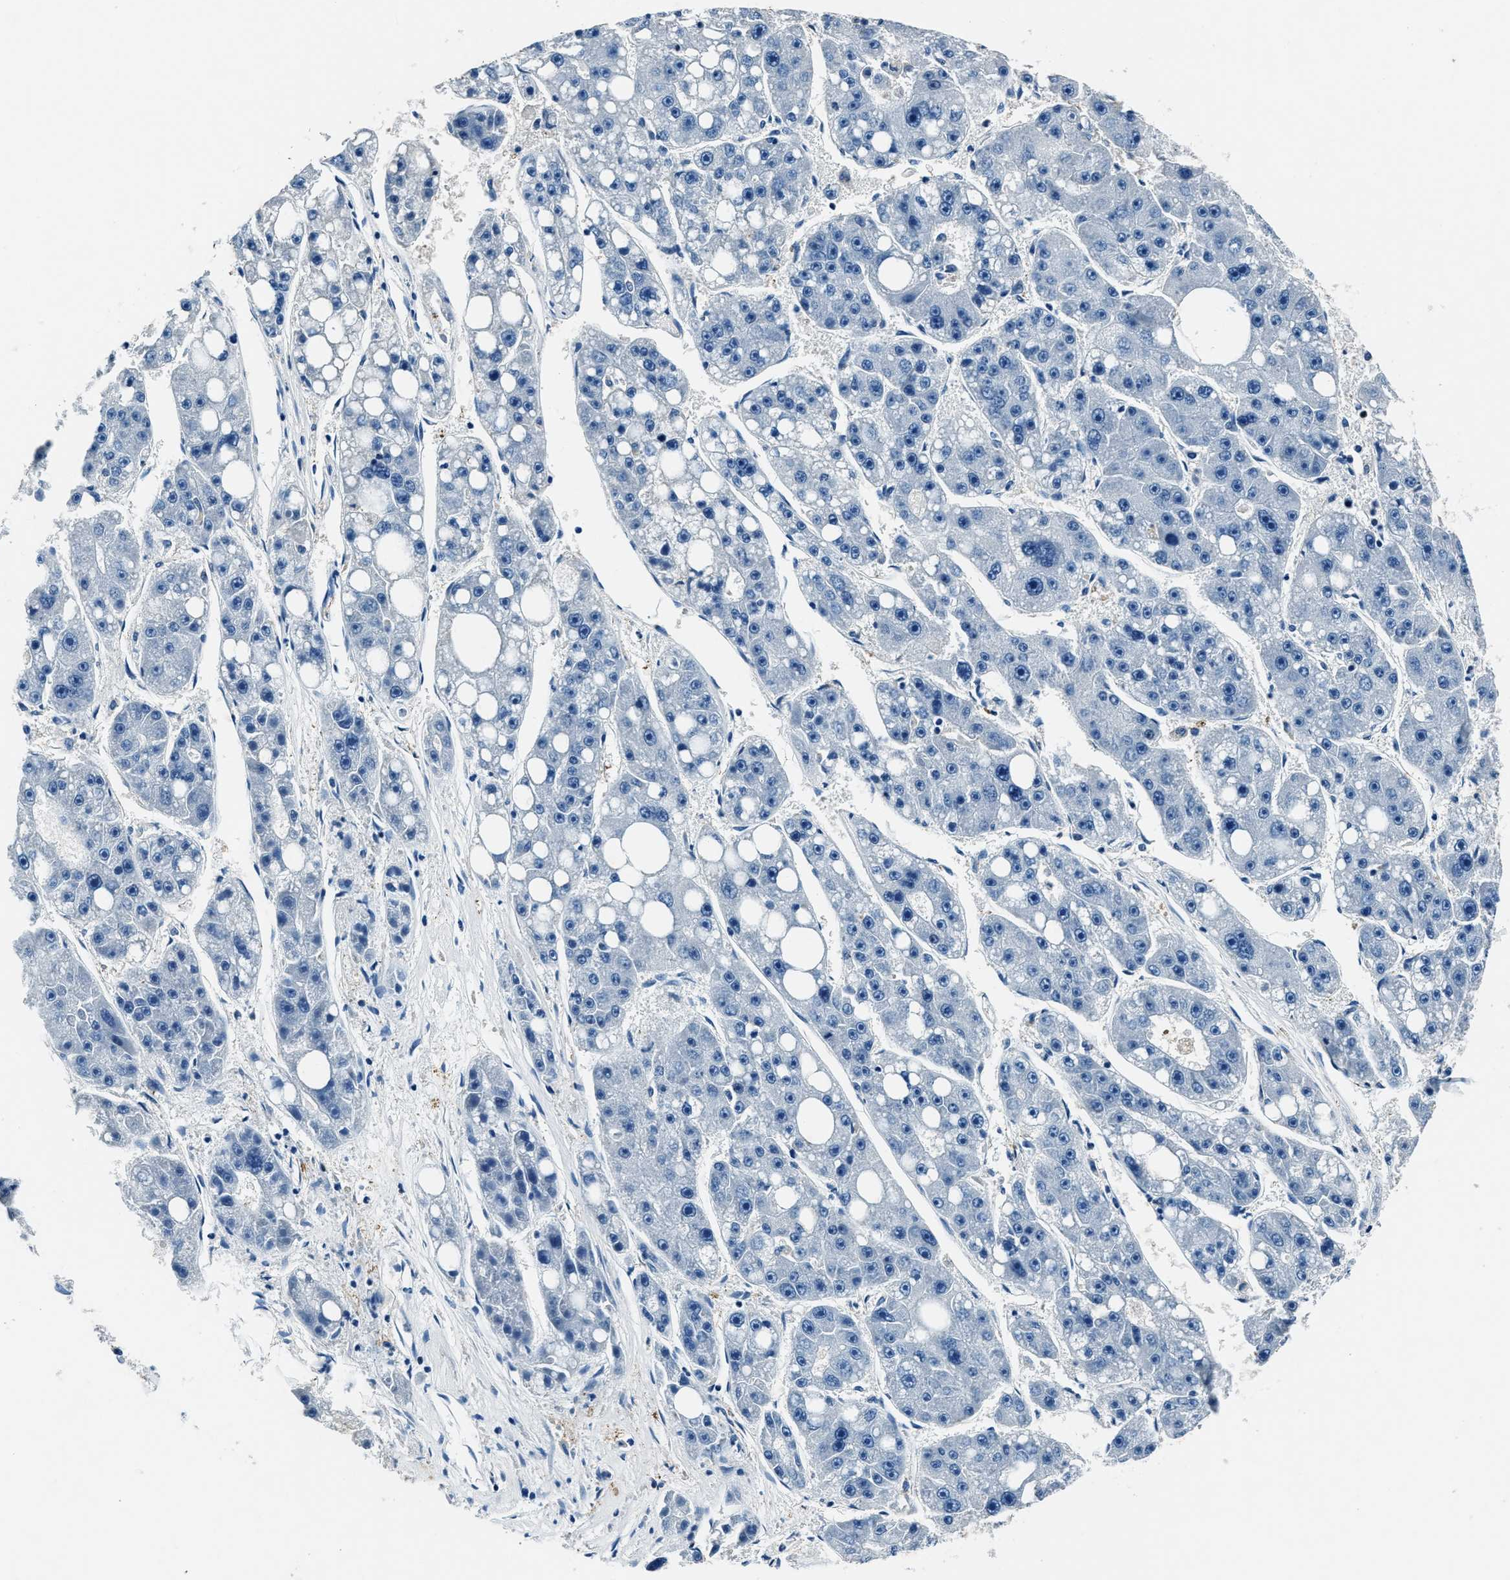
{"staining": {"intensity": "negative", "quantity": "none", "location": "none"}, "tissue": "liver cancer", "cell_type": "Tumor cells", "image_type": "cancer", "snomed": [{"axis": "morphology", "description": "Carcinoma, Hepatocellular, NOS"}, {"axis": "topography", "description": "Liver"}], "caption": "Immunohistochemical staining of hepatocellular carcinoma (liver) shows no significant staining in tumor cells.", "gene": "PTPDC1", "patient": {"sex": "female", "age": 61}}